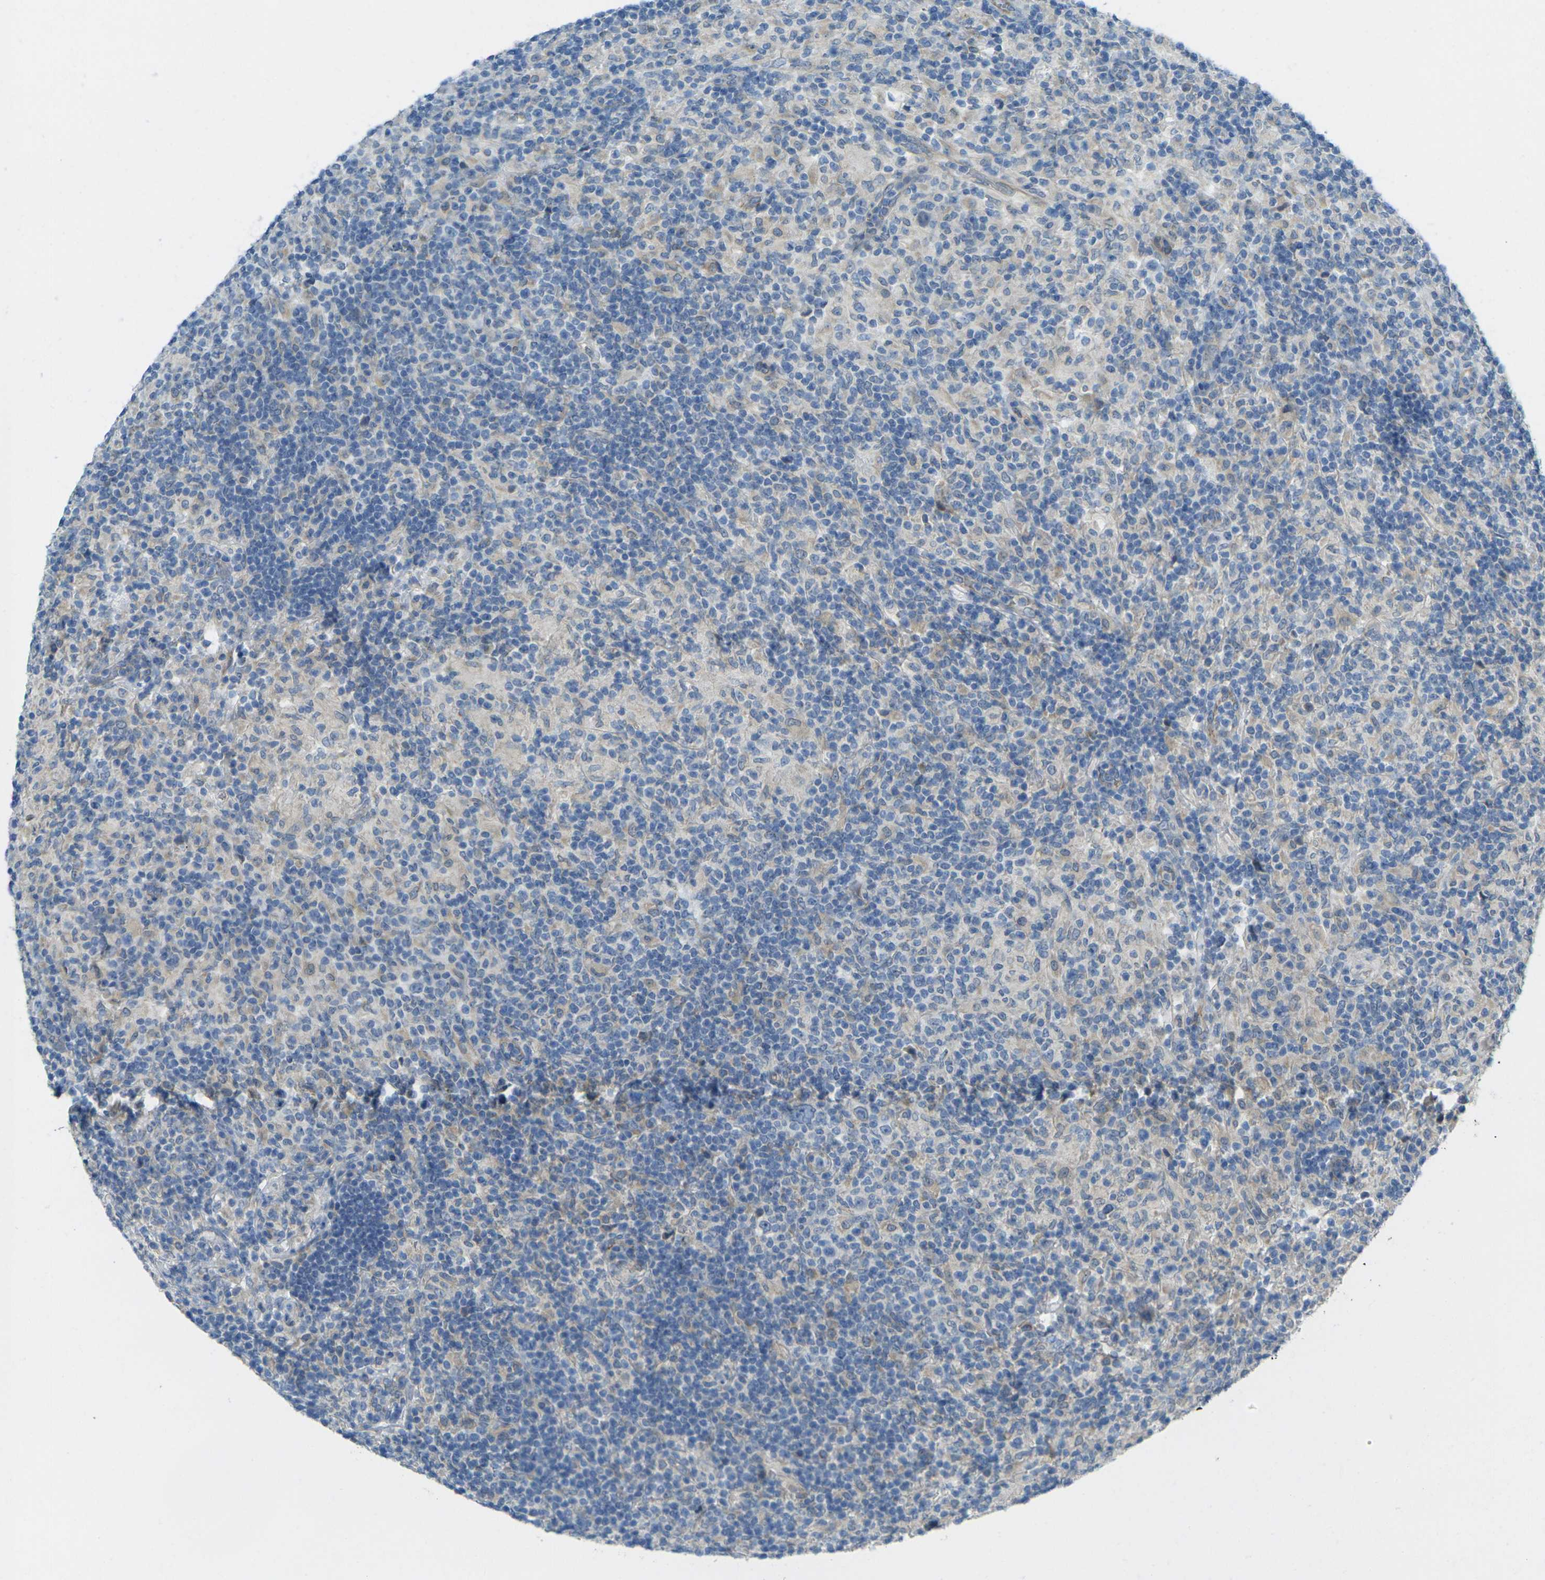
{"staining": {"intensity": "weak", "quantity": "<25%", "location": "cytoplasmic/membranous"}, "tissue": "lymphoma", "cell_type": "Tumor cells", "image_type": "cancer", "snomed": [{"axis": "morphology", "description": "Hodgkin's disease, NOS"}, {"axis": "topography", "description": "Lymph node"}], "caption": "A photomicrograph of Hodgkin's disease stained for a protein reveals no brown staining in tumor cells. (DAB IHC visualized using brightfield microscopy, high magnification).", "gene": "RHBDD1", "patient": {"sex": "male", "age": 70}}